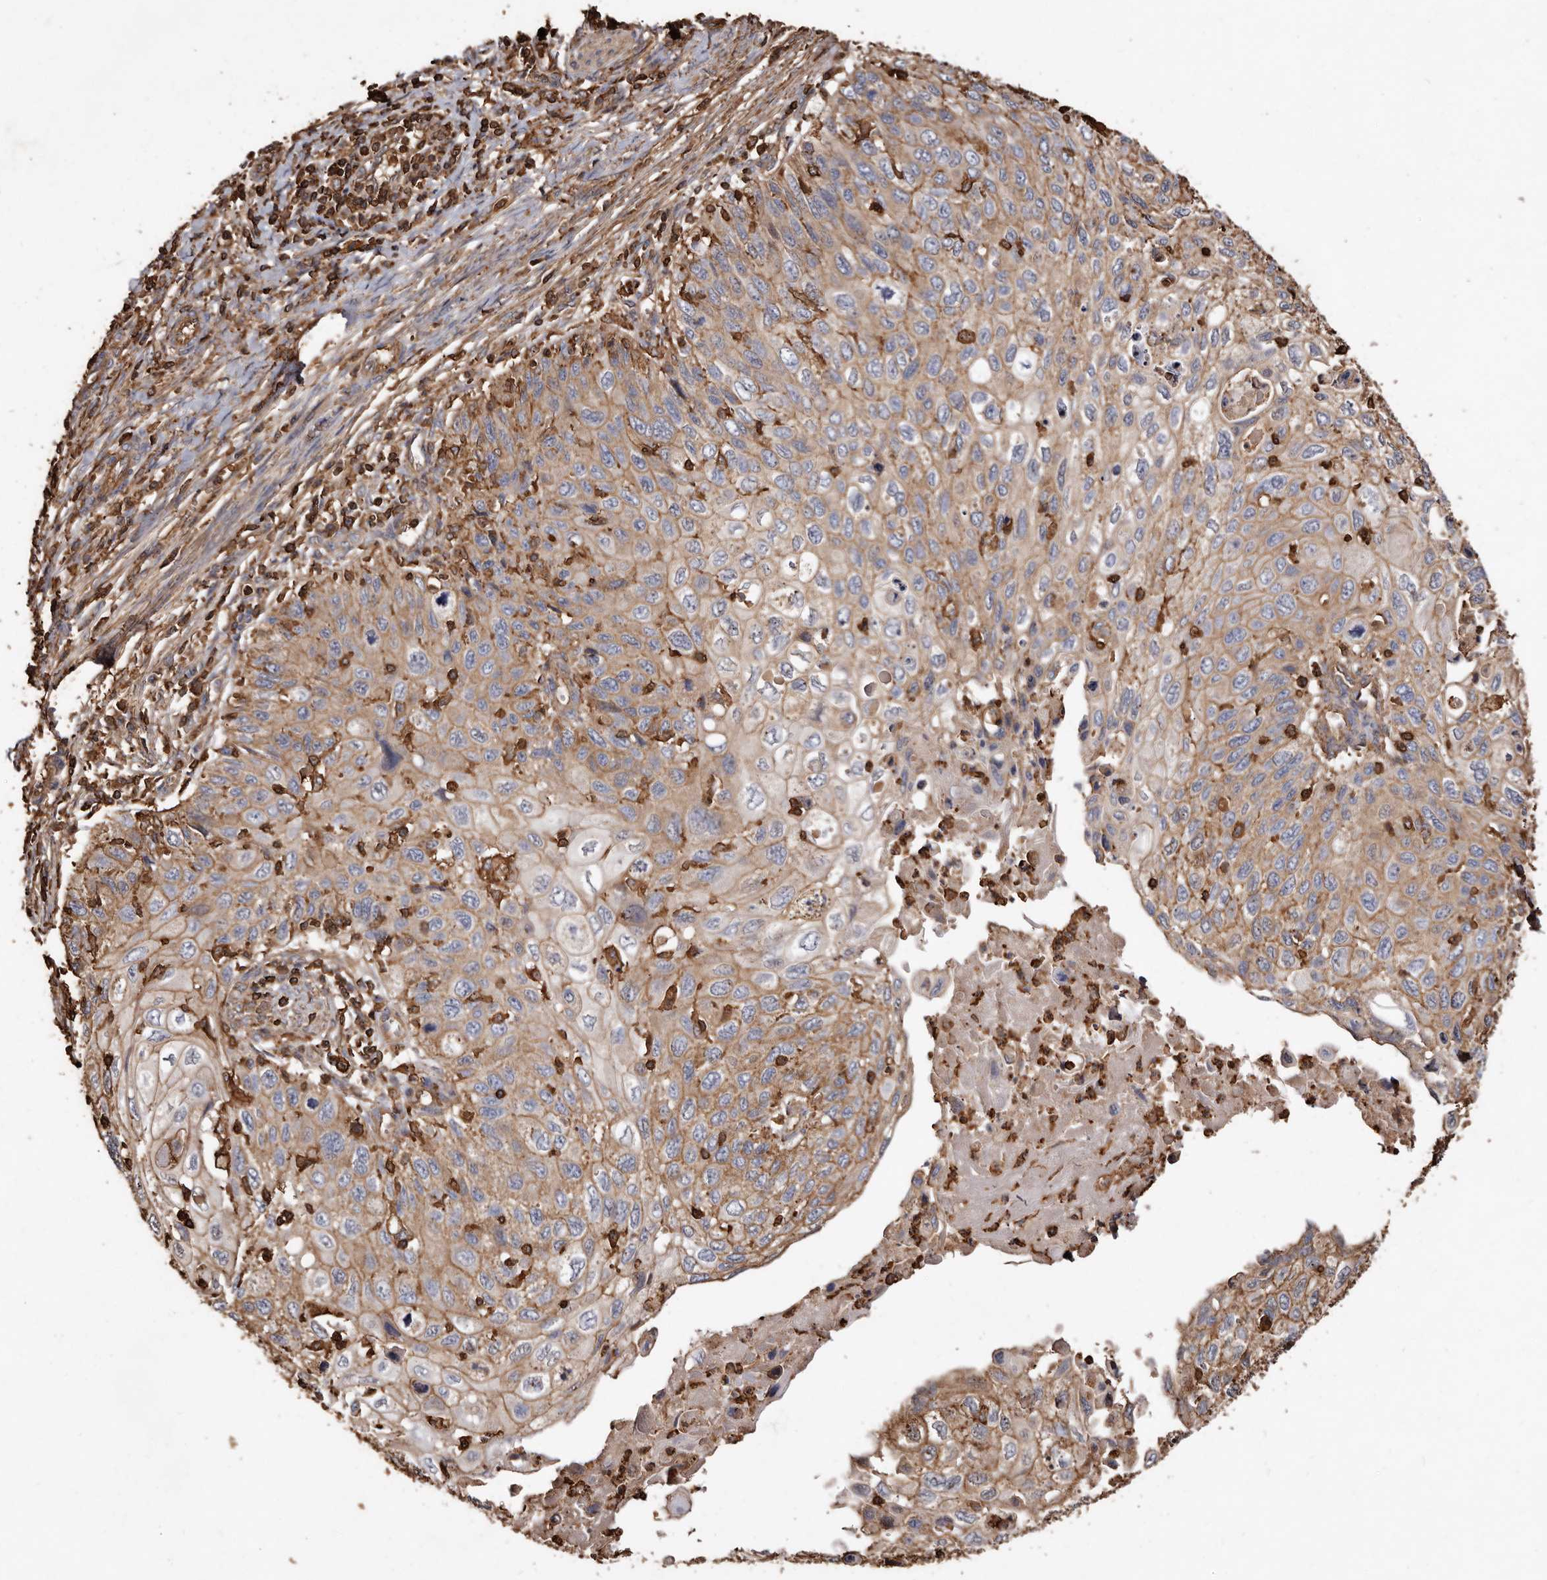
{"staining": {"intensity": "moderate", "quantity": ">75%", "location": "cytoplasmic/membranous"}, "tissue": "cervical cancer", "cell_type": "Tumor cells", "image_type": "cancer", "snomed": [{"axis": "morphology", "description": "Squamous cell carcinoma, NOS"}, {"axis": "topography", "description": "Cervix"}], "caption": "Tumor cells display medium levels of moderate cytoplasmic/membranous positivity in about >75% of cells in cervical squamous cell carcinoma.", "gene": "COQ8B", "patient": {"sex": "female", "age": 70}}